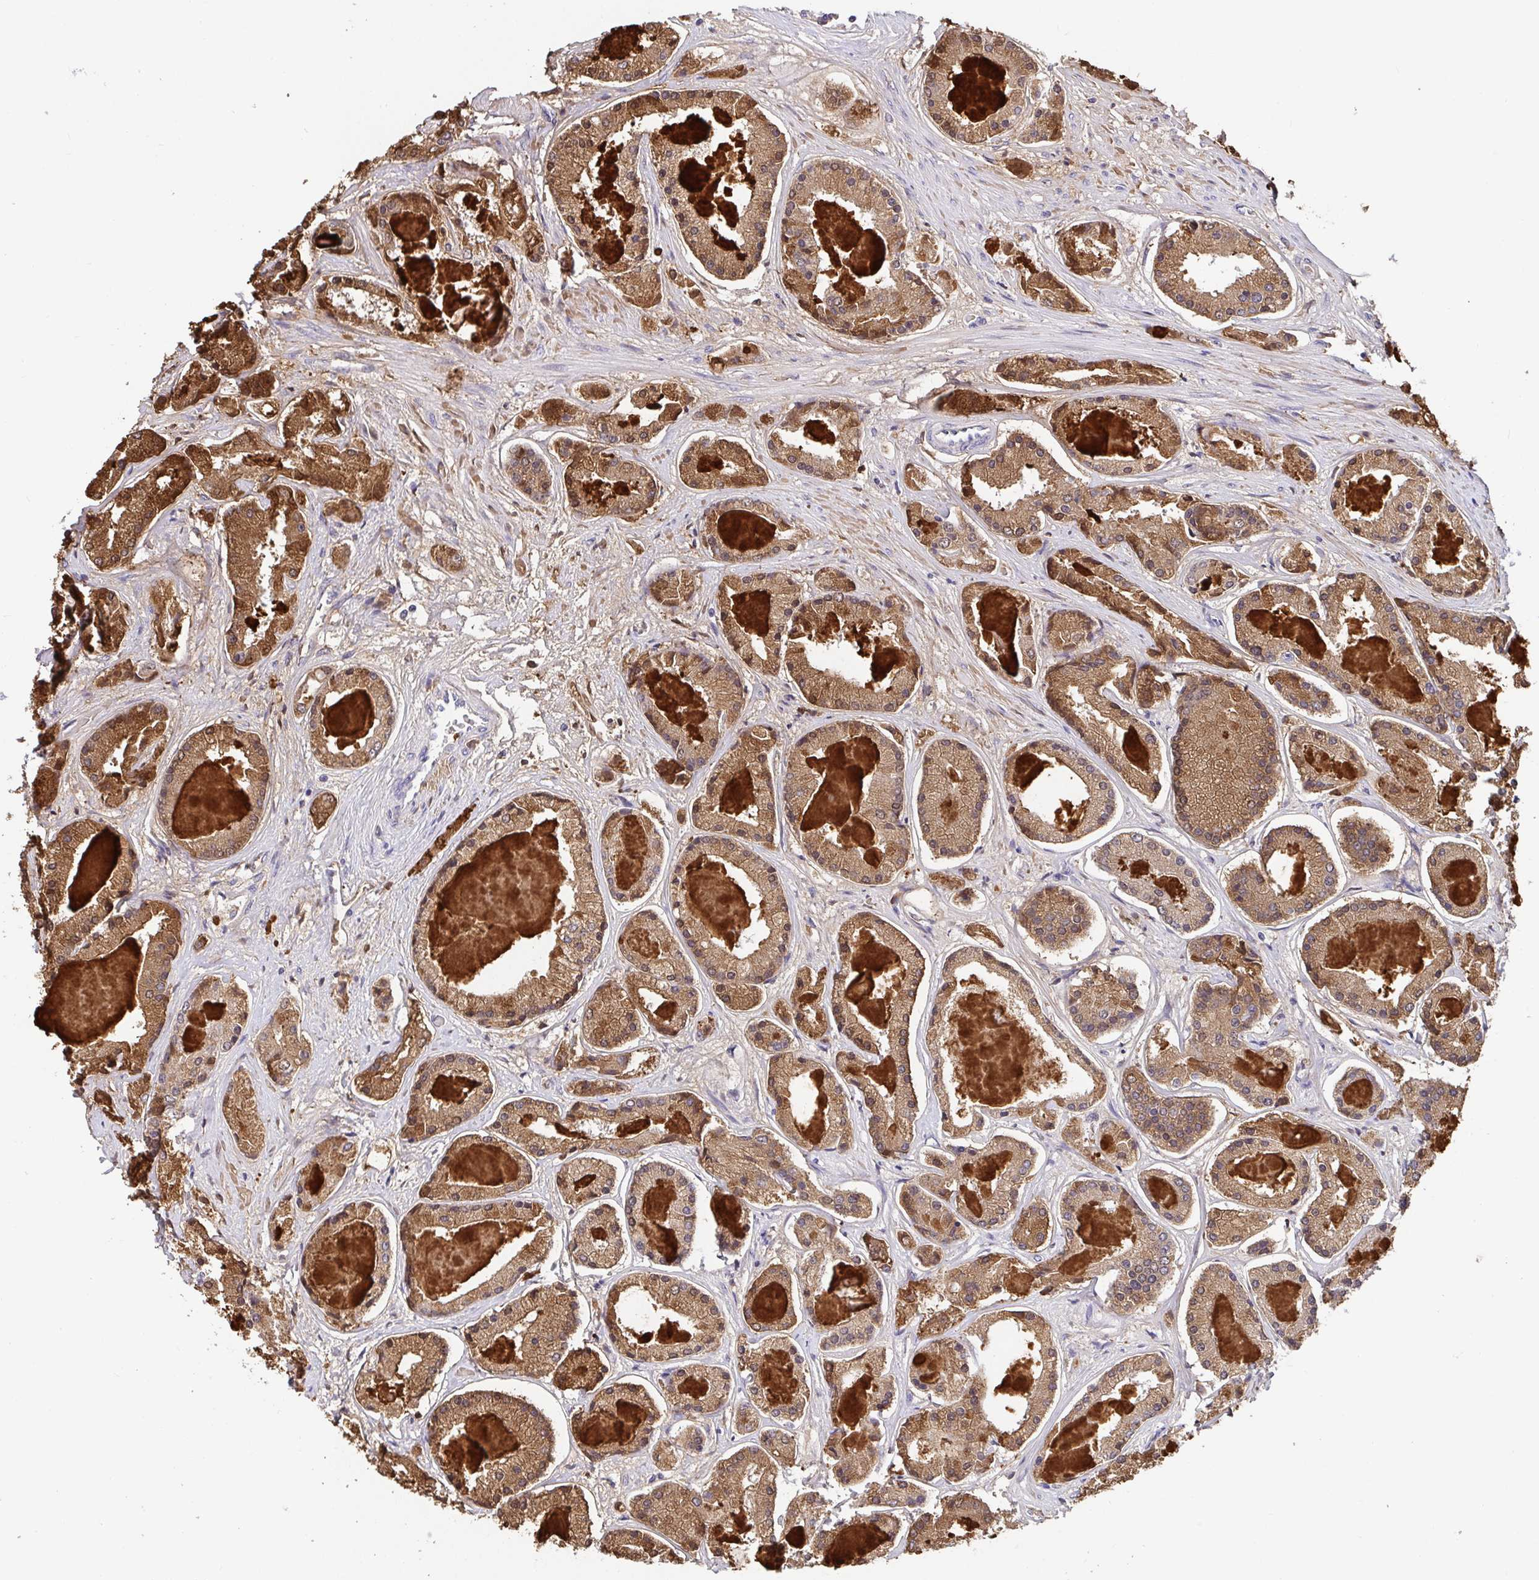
{"staining": {"intensity": "moderate", "quantity": ">75%", "location": "cytoplasmic/membranous"}, "tissue": "prostate cancer", "cell_type": "Tumor cells", "image_type": "cancer", "snomed": [{"axis": "morphology", "description": "Adenocarcinoma, High grade"}, {"axis": "topography", "description": "Prostate"}], "caption": "This image demonstrates immunohistochemistry (IHC) staining of adenocarcinoma (high-grade) (prostate), with medium moderate cytoplasmic/membranous staining in about >75% of tumor cells.", "gene": "WDR72", "patient": {"sex": "male", "age": 67}}